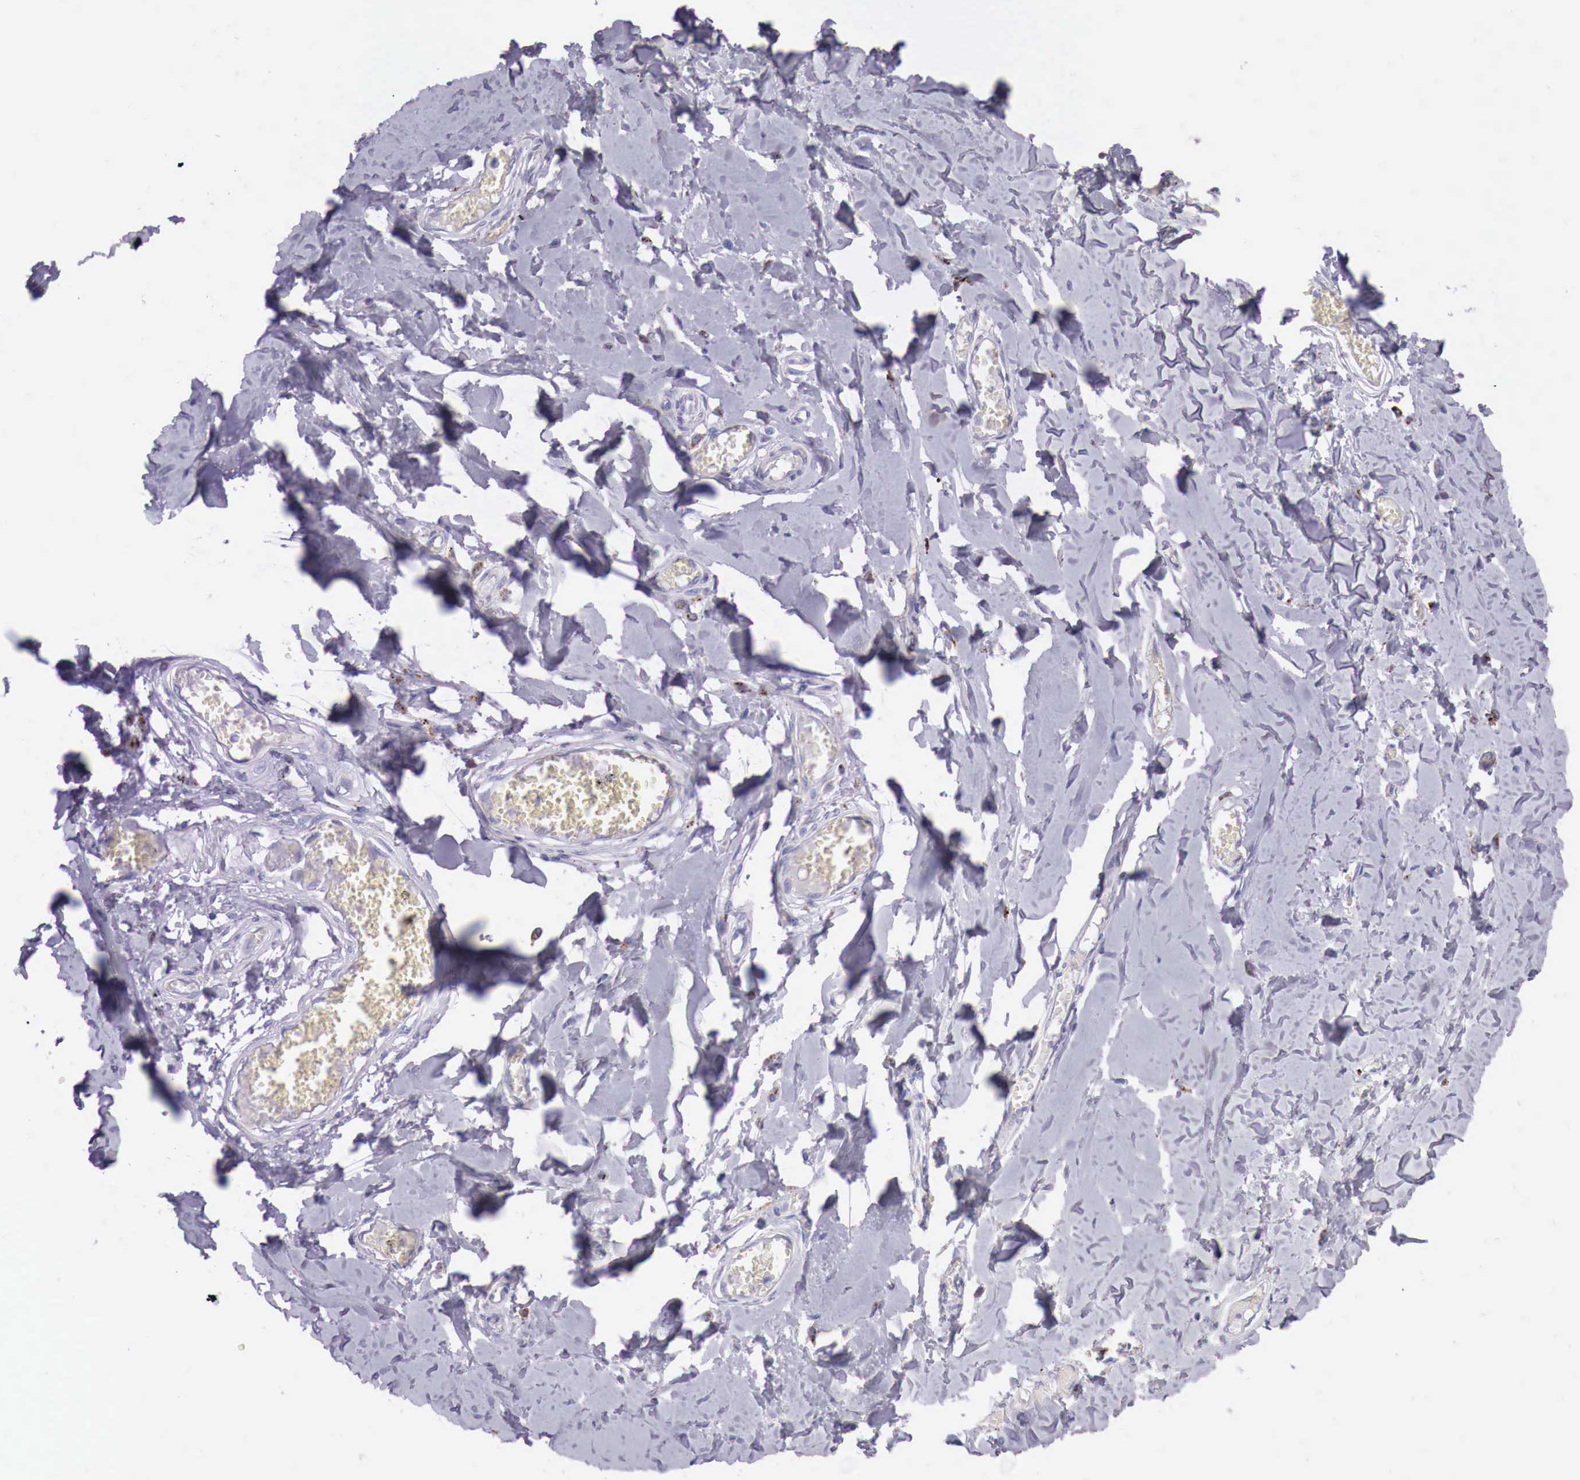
{"staining": {"intensity": "negative", "quantity": "none", "location": "none"}, "tissue": "adipose tissue", "cell_type": "Adipocytes", "image_type": "normal", "snomed": [{"axis": "morphology", "description": "Normal tissue, NOS"}, {"axis": "morphology", "description": "Sarcoma, NOS"}, {"axis": "topography", "description": "Skin"}, {"axis": "topography", "description": "Soft tissue"}], "caption": "A photomicrograph of adipose tissue stained for a protein displays no brown staining in adipocytes.", "gene": "GLA", "patient": {"sex": "female", "age": 51}}